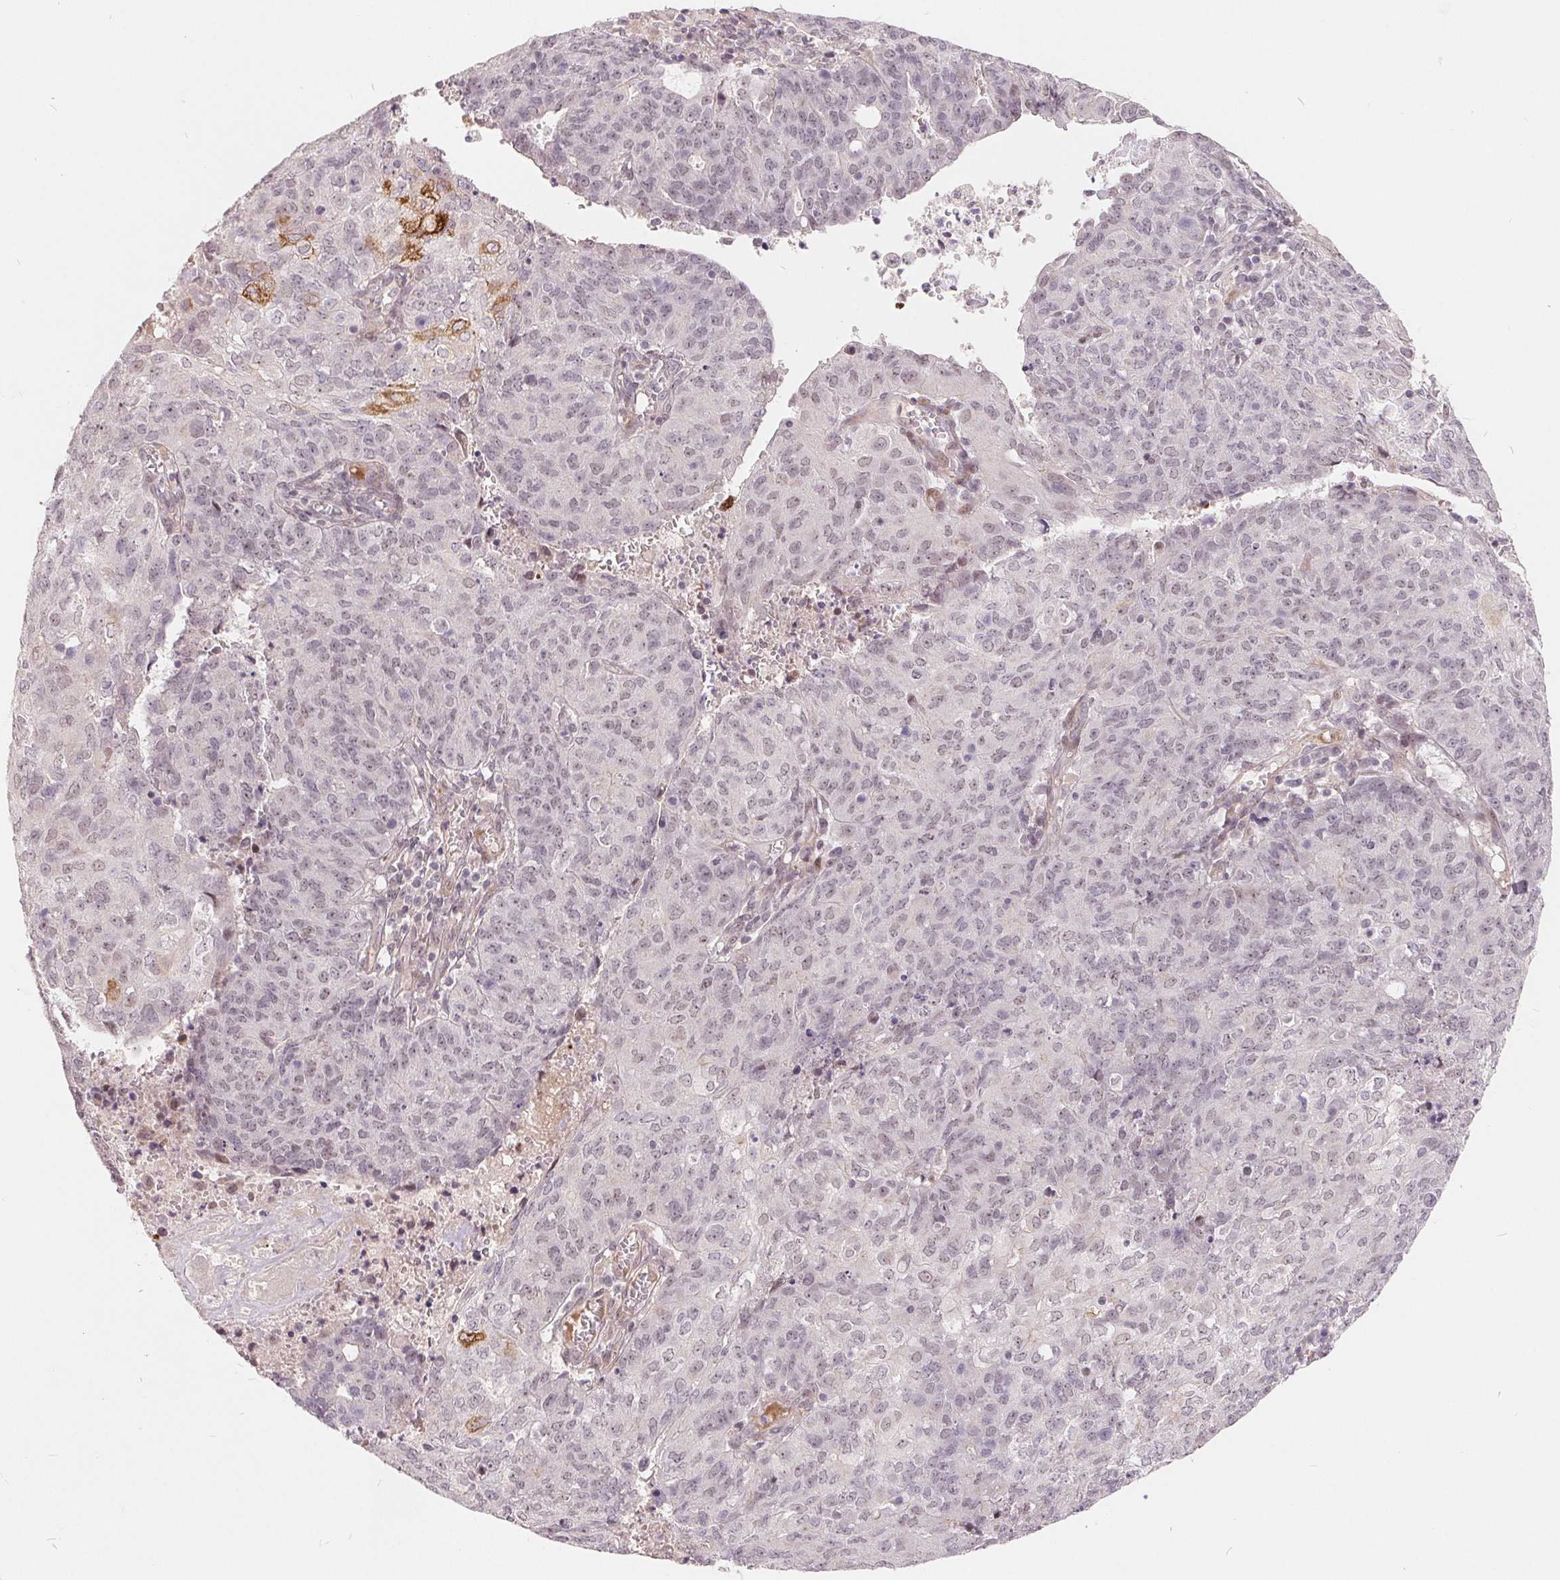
{"staining": {"intensity": "moderate", "quantity": "<25%", "location": "cytoplasmic/membranous"}, "tissue": "endometrial cancer", "cell_type": "Tumor cells", "image_type": "cancer", "snomed": [{"axis": "morphology", "description": "Adenocarcinoma, NOS"}, {"axis": "topography", "description": "Endometrium"}], "caption": "Adenocarcinoma (endometrial) tissue exhibits moderate cytoplasmic/membranous expression in approximately <25% of tumor cells, visualized by immunohistochemistry.", "gene": "NRG2", "patient": {"sex": "female", "age": 82}}